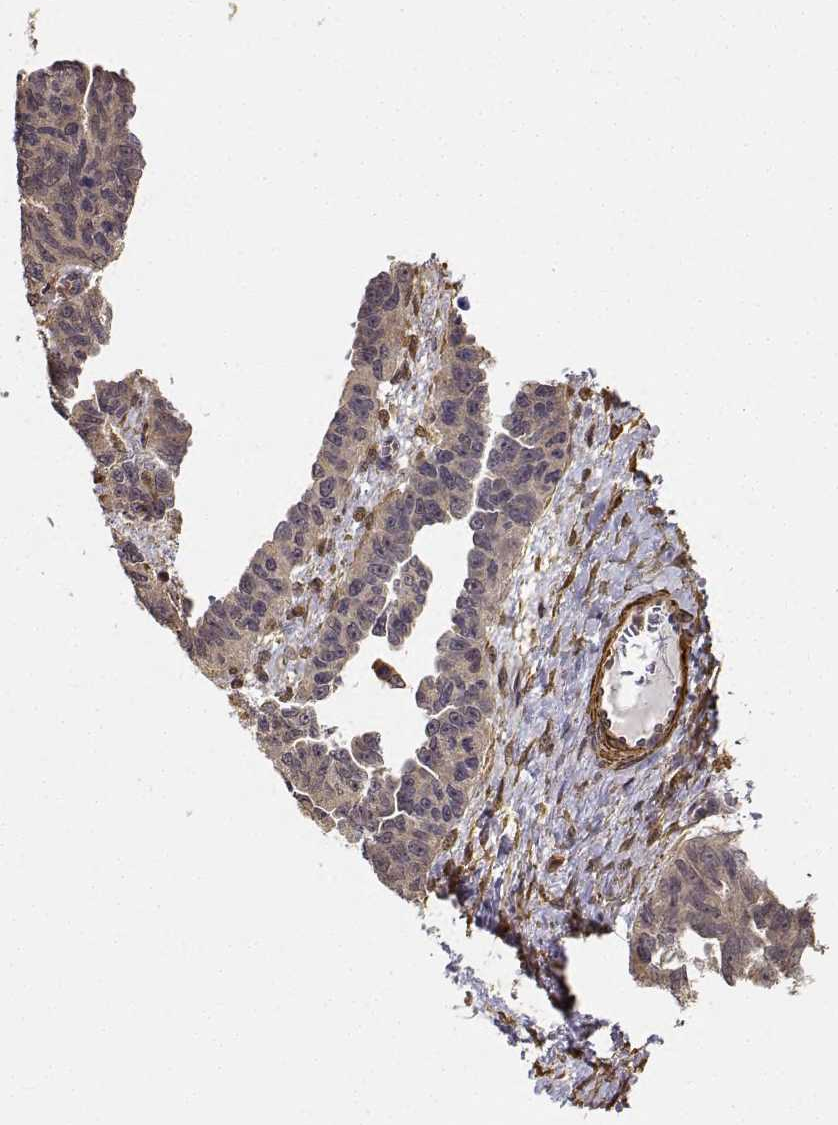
{"staining": {"intensity": "moderate", "quantity": ">75%", "location": "cytoplasmic/membranous"}, "tissue": "ovarian cancer", "cell_type": "Tumor cells", "image_type": "cancer", "snomed": [{"axis": "morphology", "description": "Cystadenocarcinoma, serous, NOS"}, {"axis": "topography", "description": "Ovary"}], "caption": "Protein positivity by immunohistochemistry exhibits moderate cytoplasmic/membranous positivity in about >75% of tumor cells in serous cystadenocarcinoma (ovarian). Immunohistochemistry (ihc) stains the protein in brown and the nuclei are stained blue.", "gene": "PCID2", "patient": {"sex": "female", "age": 64}}